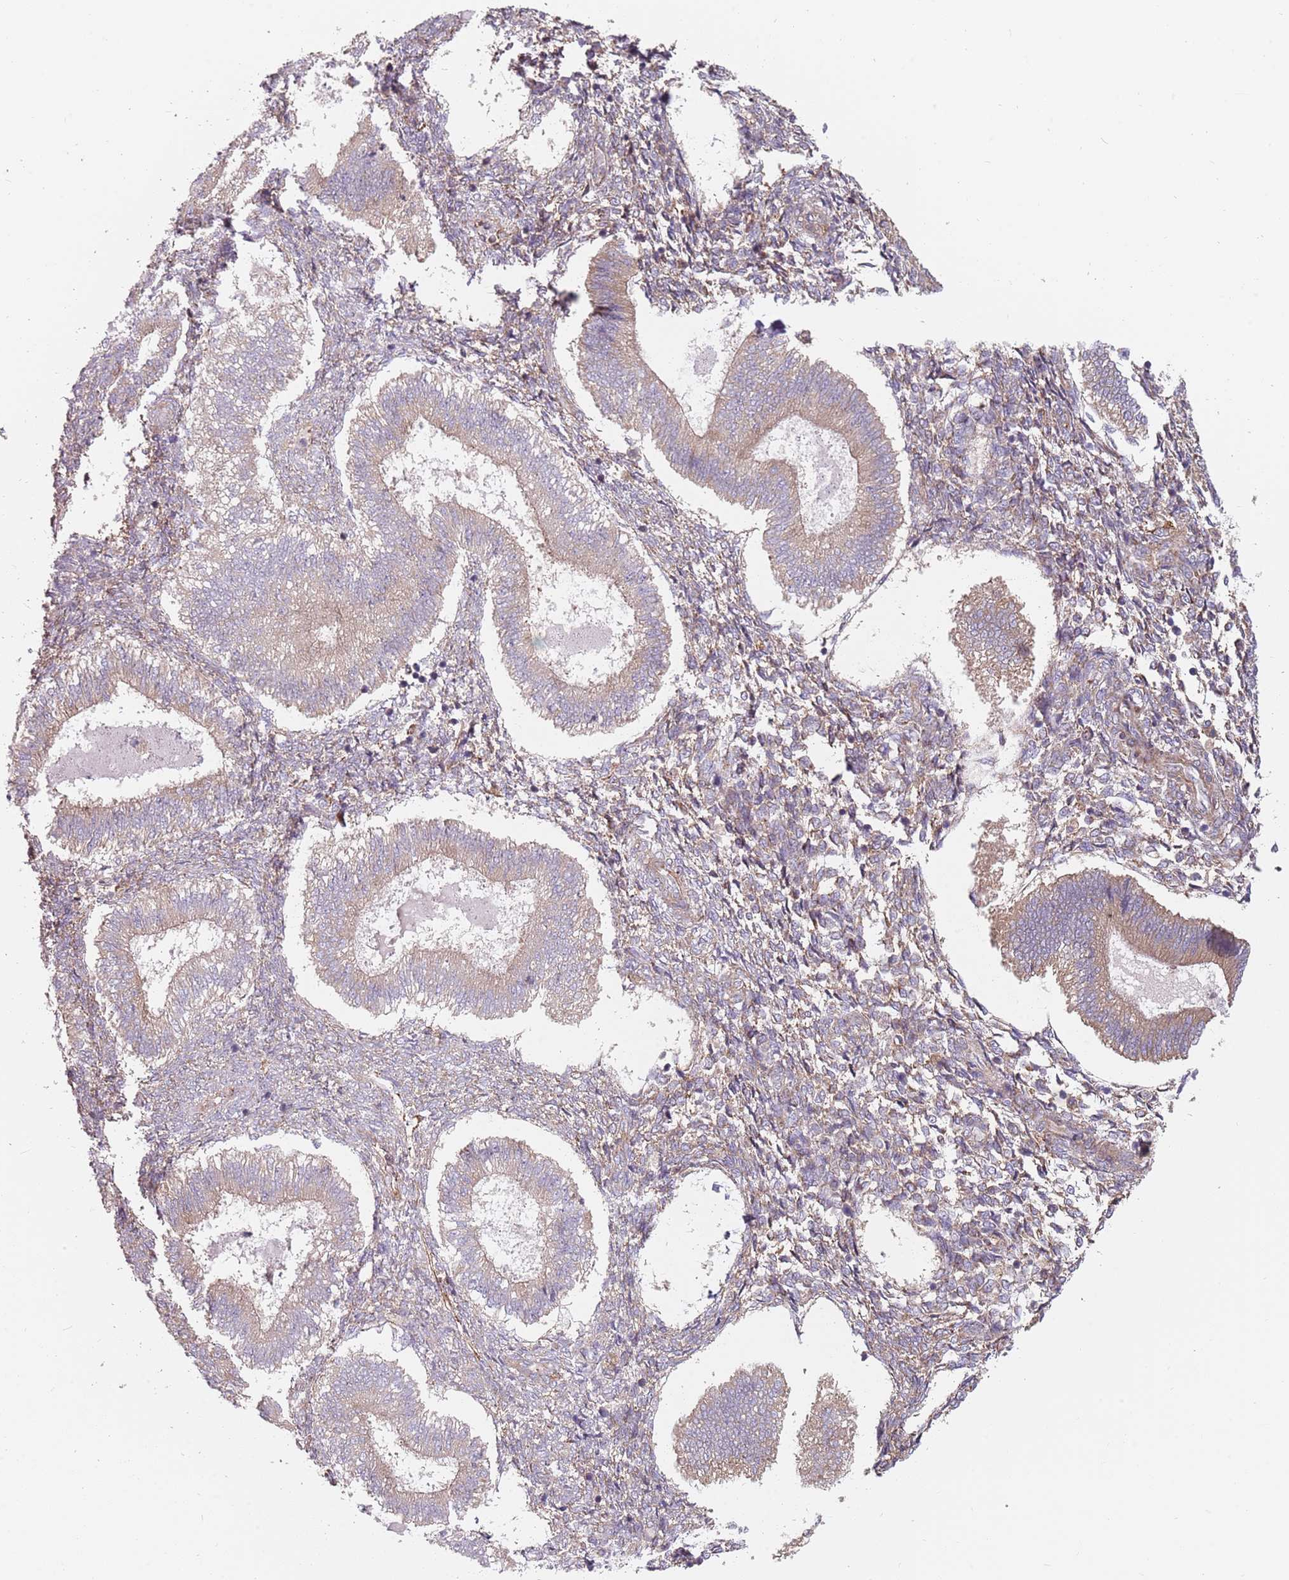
{"staining": {"intensity": "moderate", "quantity": "<25%", "location": "cytoplasmic/membranous"}, "tissue": "endometrium", "cell_type": "Cells in endometrial stroma", "image_type": "normal", "snomed": [{"axis": "morphology", "description": "Normal tissue, NOS"}, {"axis": "topography", "description": "Endometrium"}], "caption": "IHC (DAB (3,3'-diaminobenzidine)) staining of unremarkable endometrium shows moderate cytoplasmic/membranous protein expression in about <25% of cells in endometrial stroma.", "gene": "SPDL1", "patient": {"sex": "female", "age": 25}}